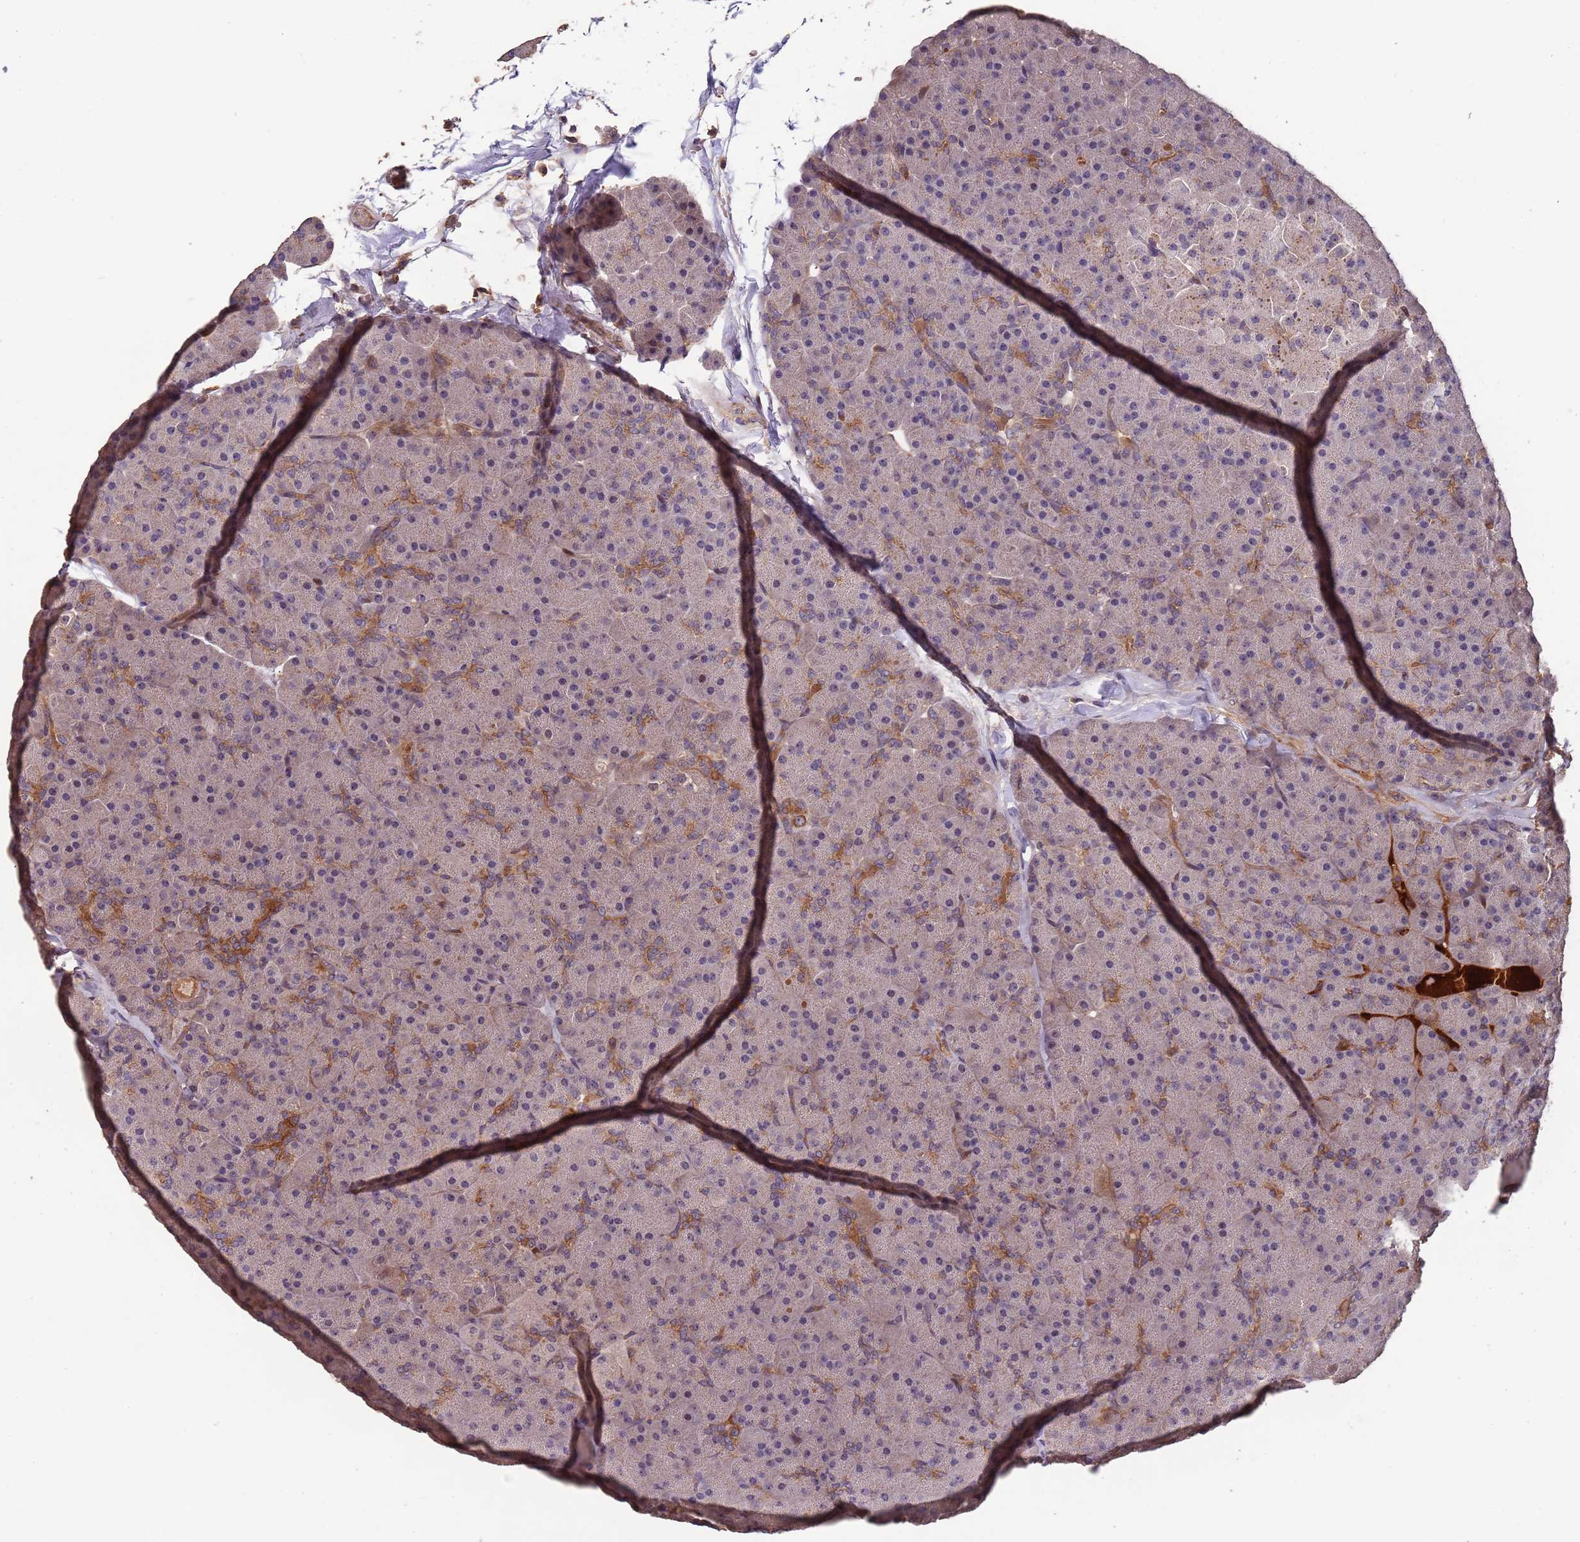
{"staining": {"intensity": "moderate", "quantity": "<25%", "location": "cytoplasmic/membranous"}, "tissue": "pancreas", "cell_type": "Exocrine glandular cells", "image_type": "normal", "snomed": [{"axis": "morphology", "description": "Normal tissue, NOS"}, {"axis": "topography", "description": "Pancreas"}], "caption": "DAB immunohistochemical staining of unremarkable human pancreas reveals moderate cytoplasmic/membranous protein expression in about <25% of exocrine glandular cells.", "gene": "CCDC184", "patient": {"sex": "male", "age": 36}}